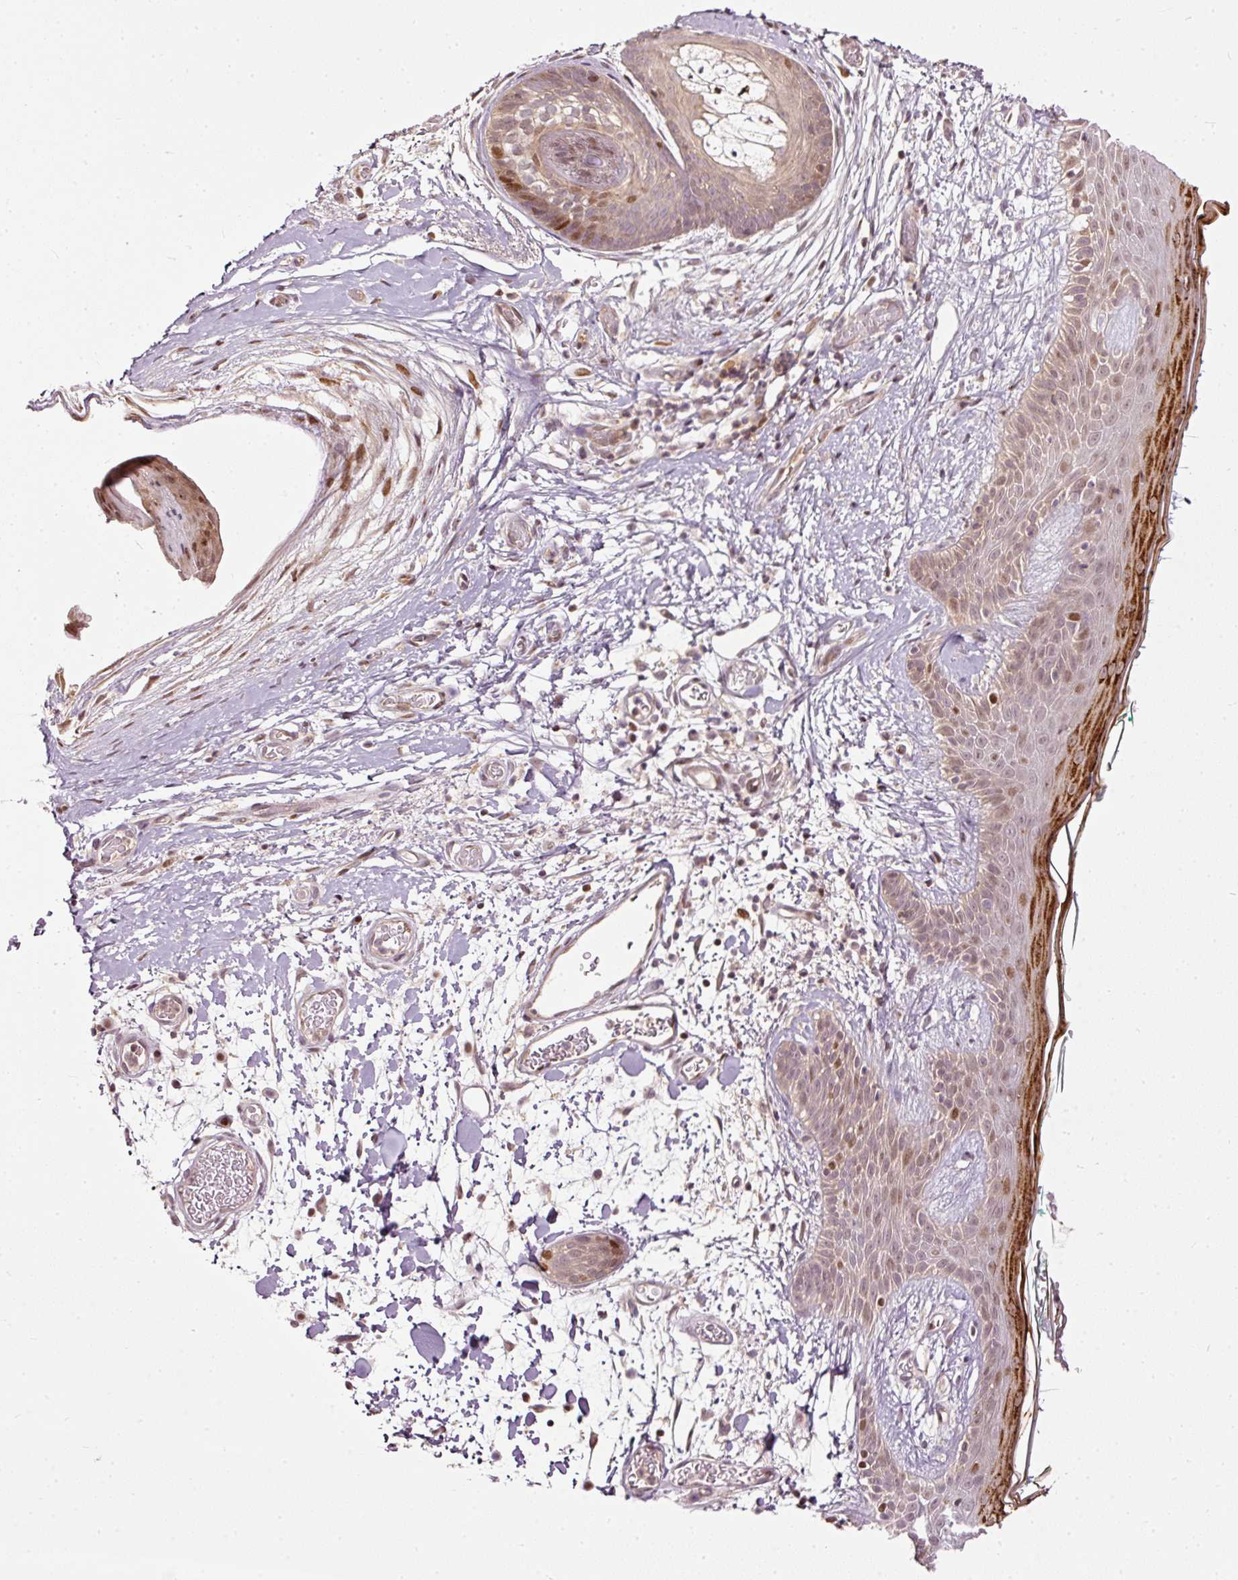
{"staining": {"intensity": "weak", "quantity": ">75%", "location": "nuclear"}, "tissue": "skin", "cell_type": "Fibroblasts", "image_type": "normal", "snomed": [{"axis": "morphology", "description": "Normal tissue, NOS"}, {"axis": "topography", "description": "Skin"}], "caption": "A histopathology image of skin stained for a protein reveals weak nuclear brown staining in fibroblasts.", "gene": "ZNF778", "patient": {"sex": "male", "age": 79}}